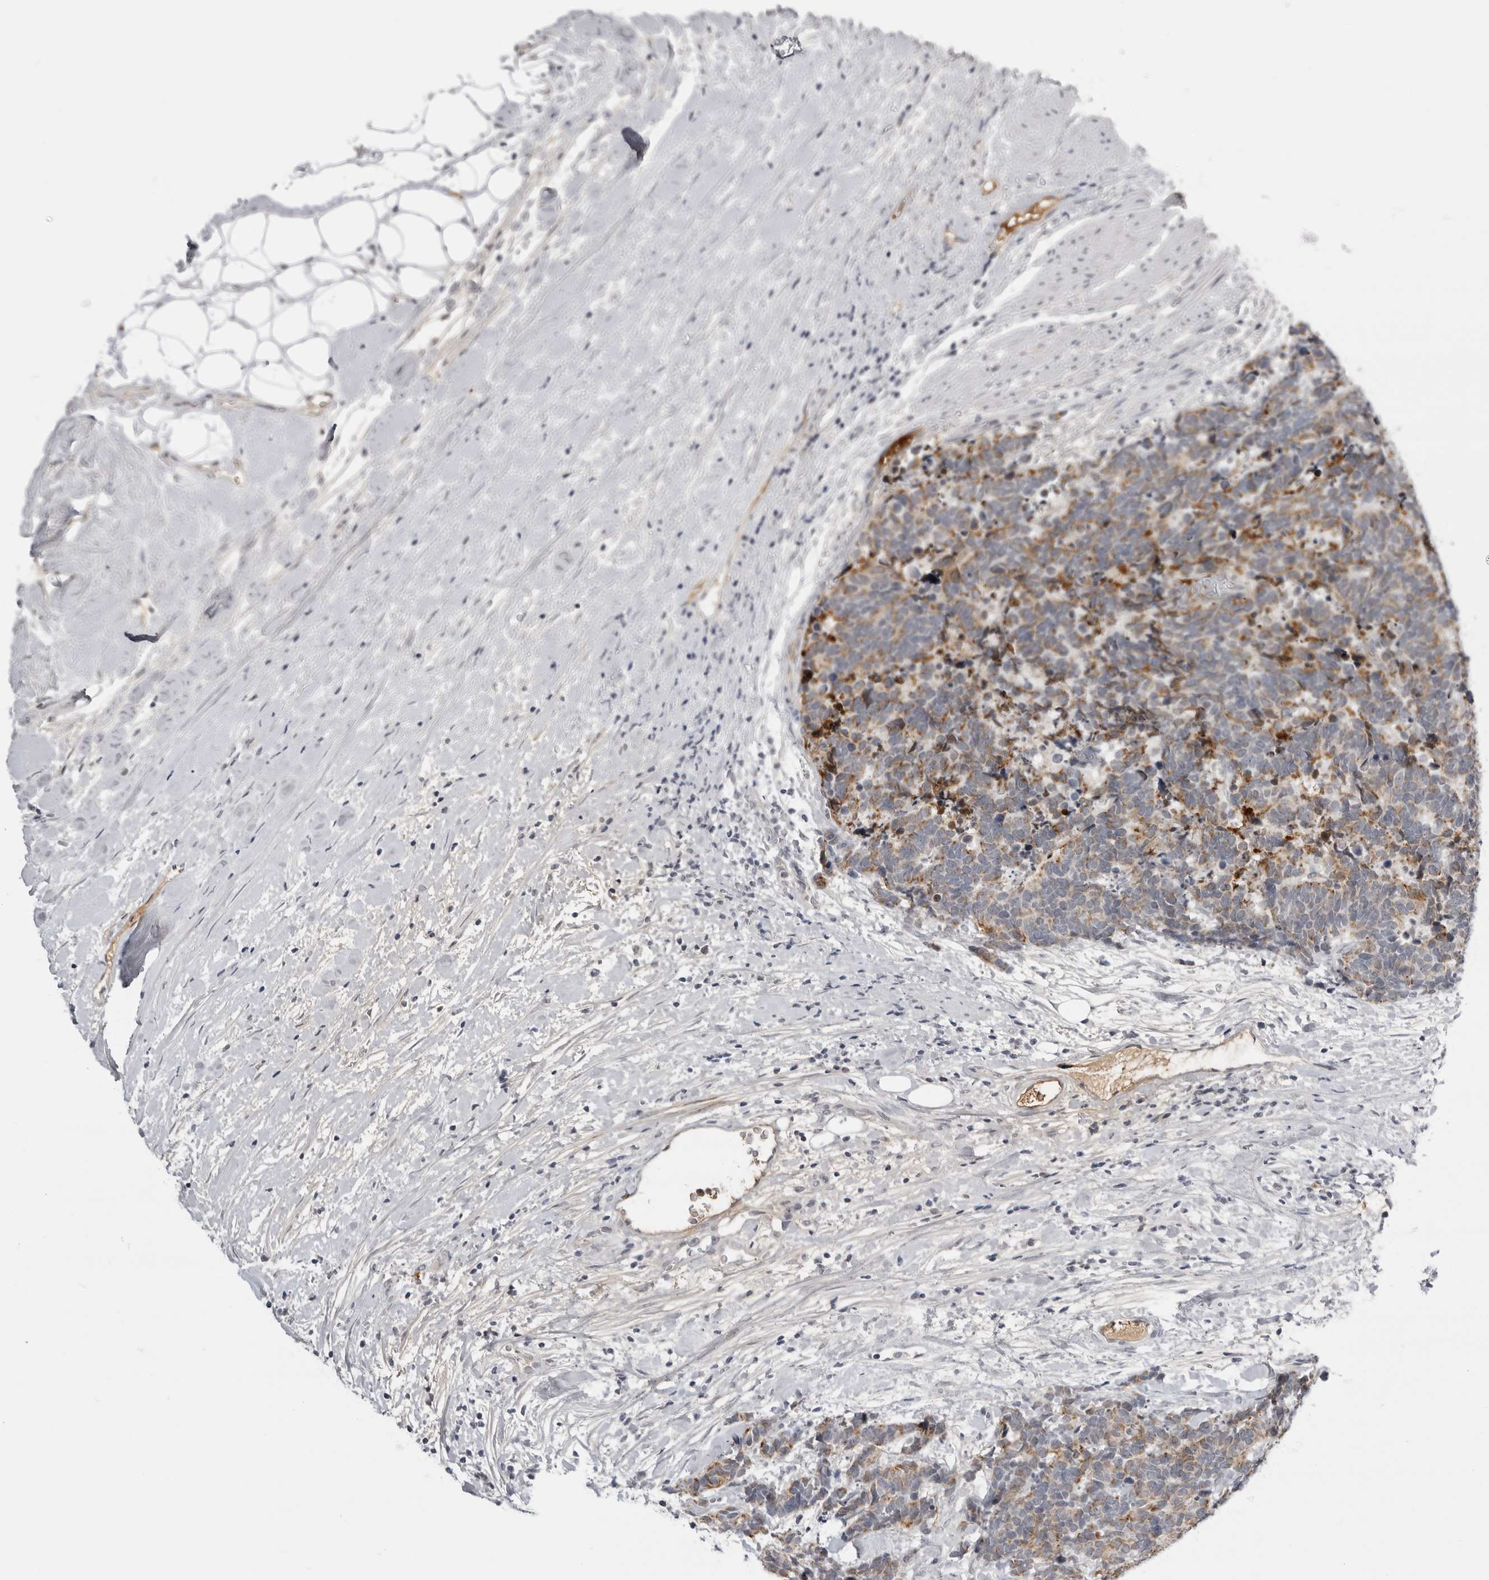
{"staining": {"intensity": "weak", "quantity": "25%-75%", "location": "cytoplasmic/membranous"}, "tissue": "carcinoid", "cell_type": "Tumor cells", "image_type": "cancer", "snomed": [{"axis": "morphology", "description": "Carcinoma, NOS"}, {"axis": "morphology", "description": "Carcinoid, malignant, NOS"}, {"axis": "topography", "description": "Urinary bladder"}], "caption": "Protein staining of carcinoid (malignant) tissue exhibits weak cytoplasmic/membranous expression in approximately 25%-75% of tumor cells.", "gene": "SERPINF2", "patient": {"sex": "male", "age": 57}}